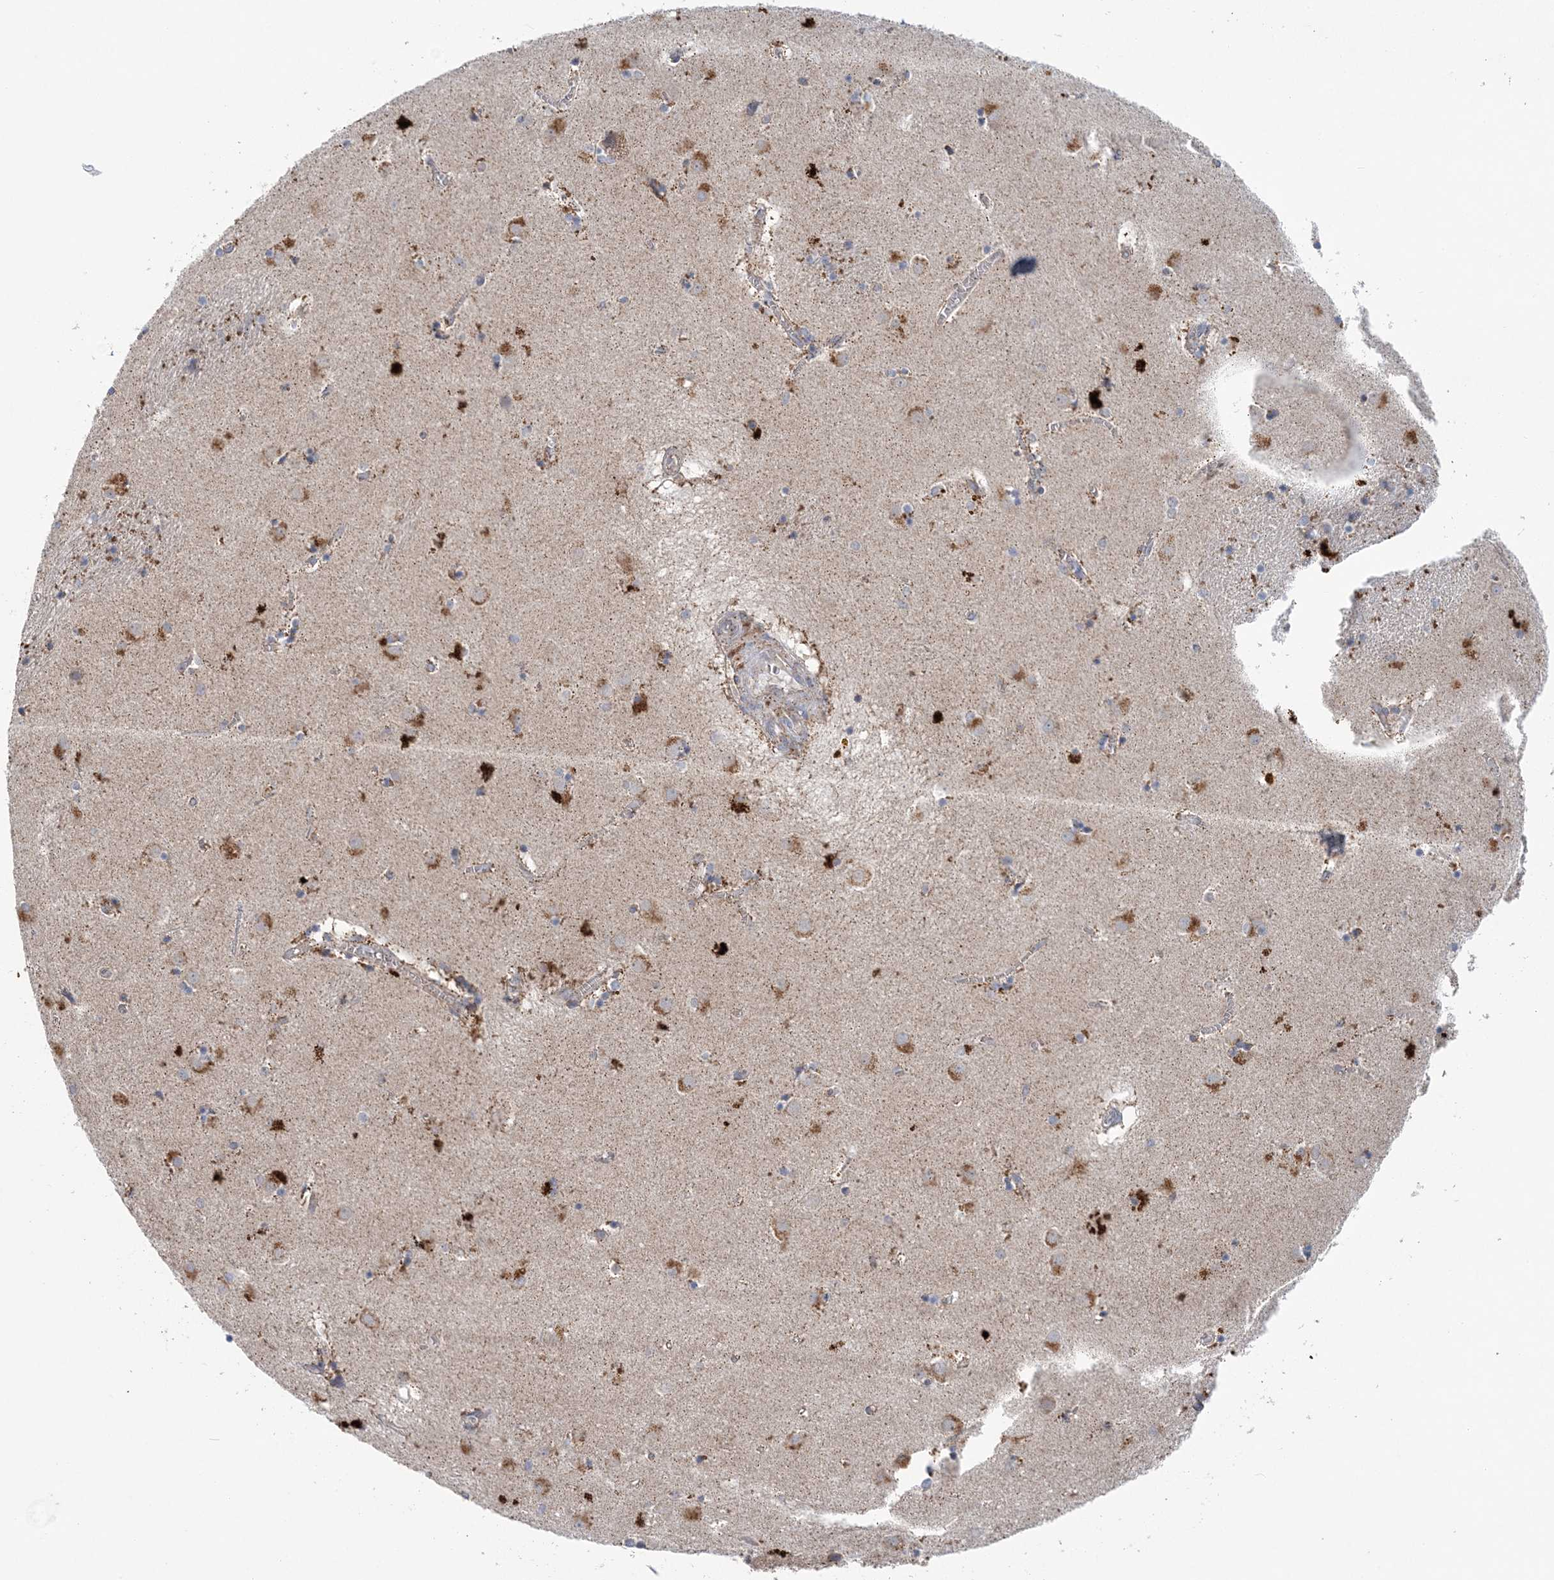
{"staining": {"intensity": "negative", "quantity": "none", "location": "none"}, "tissue": "caudate", "cell_type": "Glial cells", "image_type": "normal", "snomed": [{"axis": "morphology", "description": "Normal tissue, NOS"}, {"axis": "topography", "description": "Lateral ventricle wall"}], "caption": "Immunohistochemical staining of benign caudate reveals no significant positivity in glial cells. (Immunohistochemistry (ihc), brightfield microscopy, high magnification).", "gene": "COPE", "patient": {"sex": "male", "age": 70}}